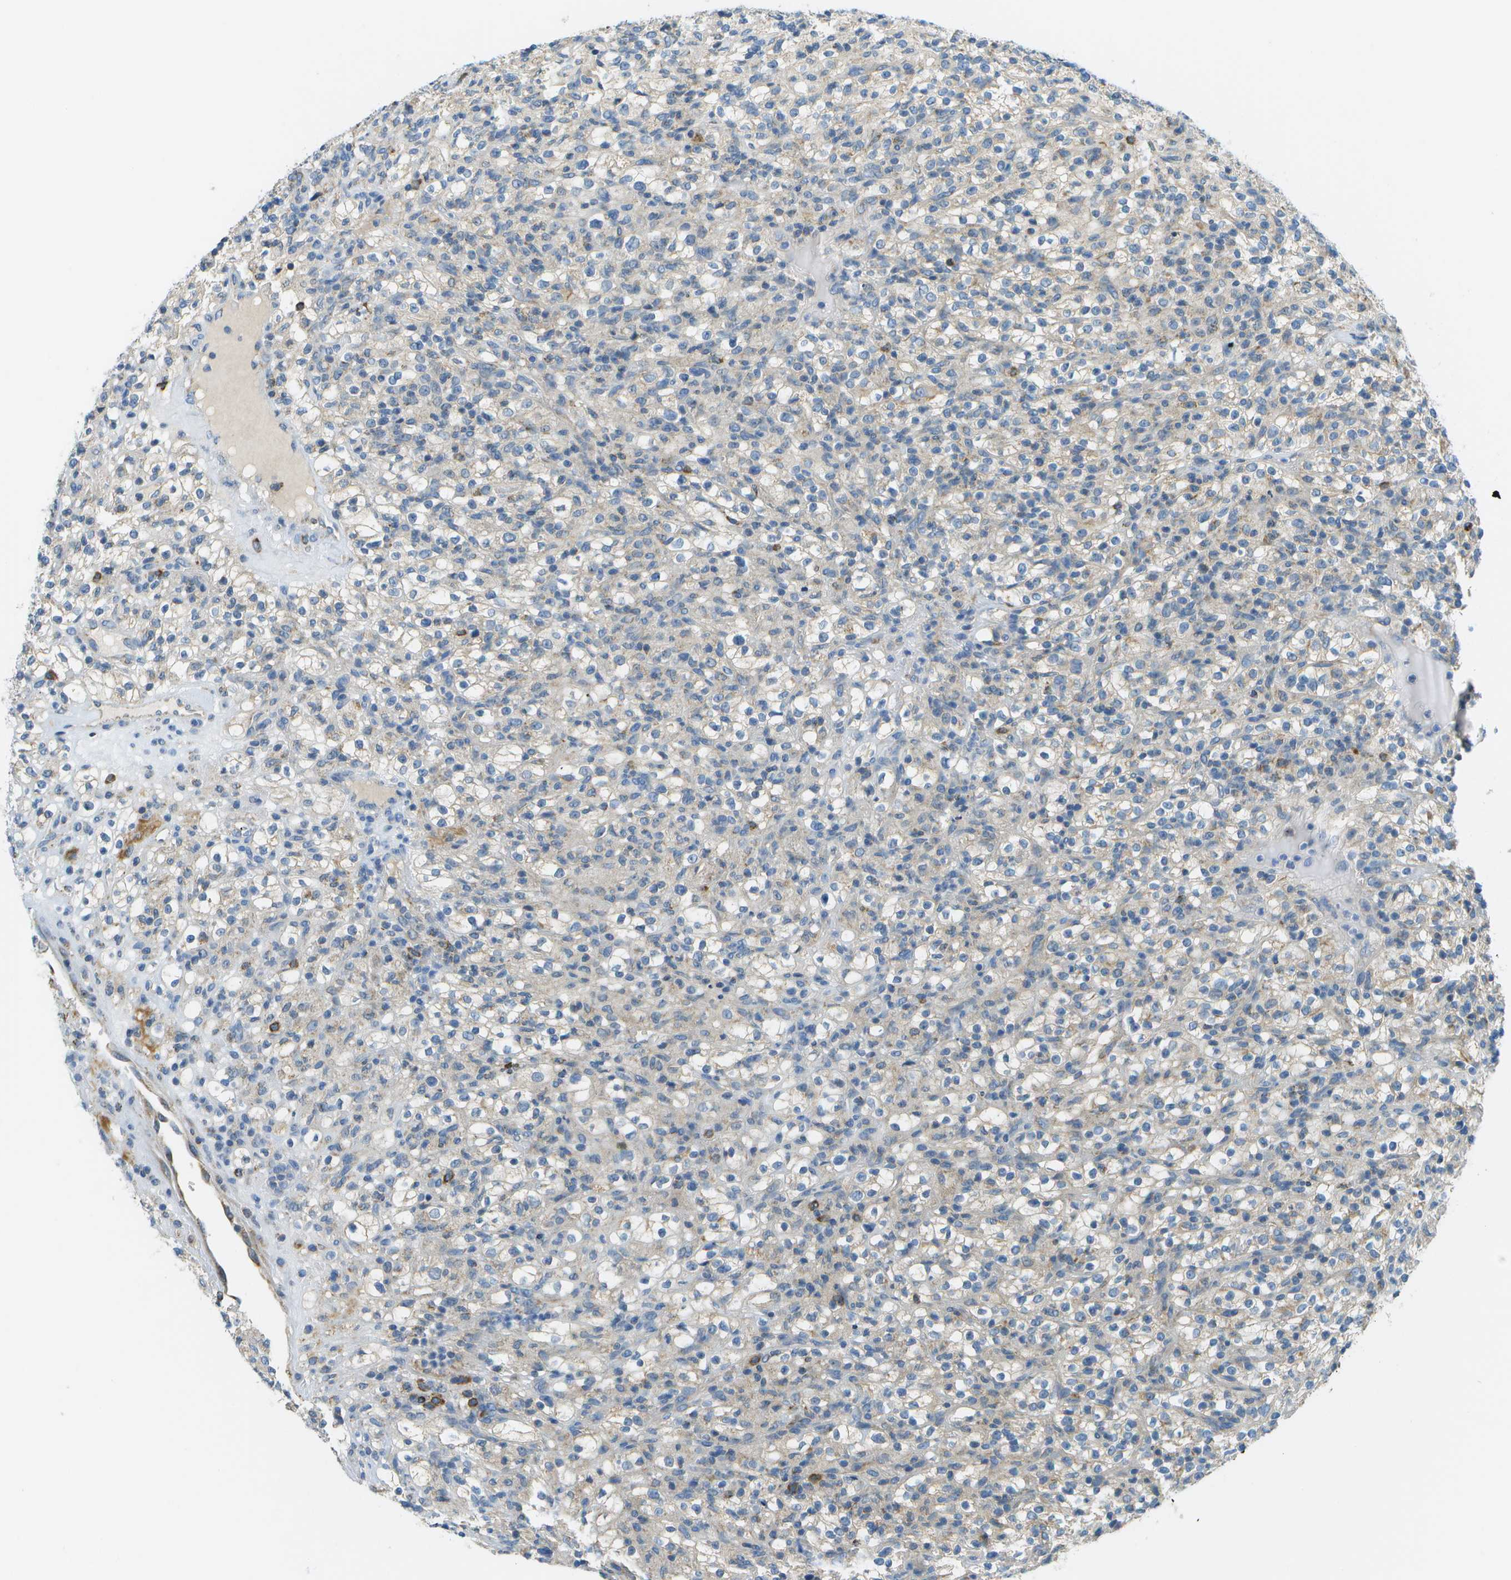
{"staining": {"intensity": "weak", "quantity": "<25%", "location": "cytoplasmic/membranous"}, "tissue": "renal cancer", "cell_type": "Tumor cells", "image_type": "cancer", "snomed": [{"axis": "morphology", "description": "Normal tissue, NOS"}, {"axis": "morphology", "description": "Adenocarcinoma, NOS"}, {"axis": "topography", "description": "Kidney"}], "caption": "Immunohistochemistry of human renal adenocarcinoma shows no expression in tumor cells.", "gene": "PTGIS", "patient": {"sex": "female", "age": 72}}